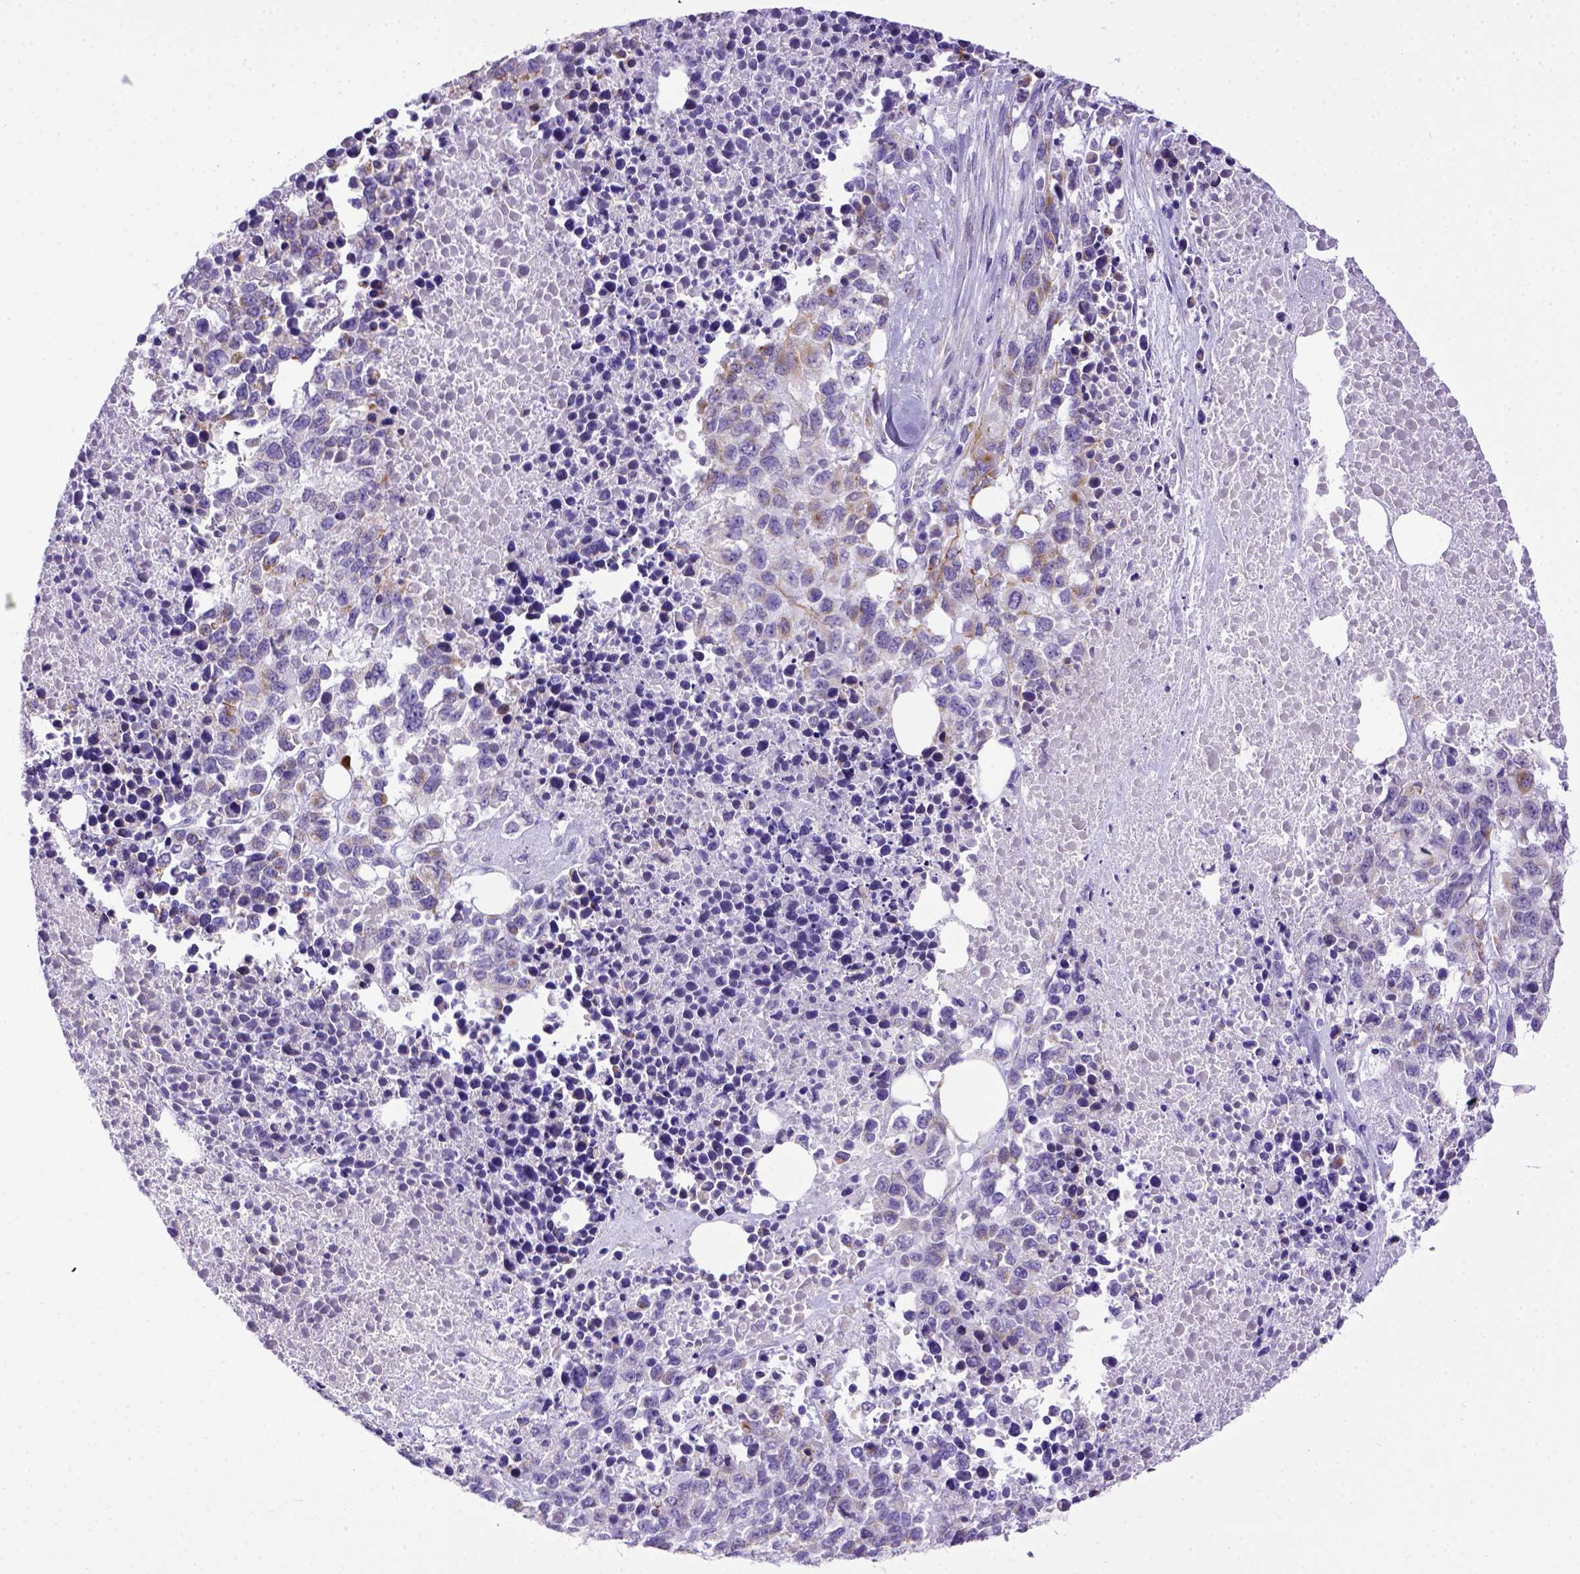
{"staining": {"intensity": "weak", "quantity": "<25%", "location": "cytoplasmic/membranous"}, "tissue": "melanoma", "cell_type": "Tumor cells", "image_type": "cancer", "snomed": [{"axis": "morphology", "description": "Malignant melanoma, Metastatic site"}, {"axis": "topography", "description": "Skin"}], "caption": "Protein analysis of melanoma displays no significant staining in tumor cells.", "gene": "ADAM12", "patient": {"sex": "male", "age": 84}}